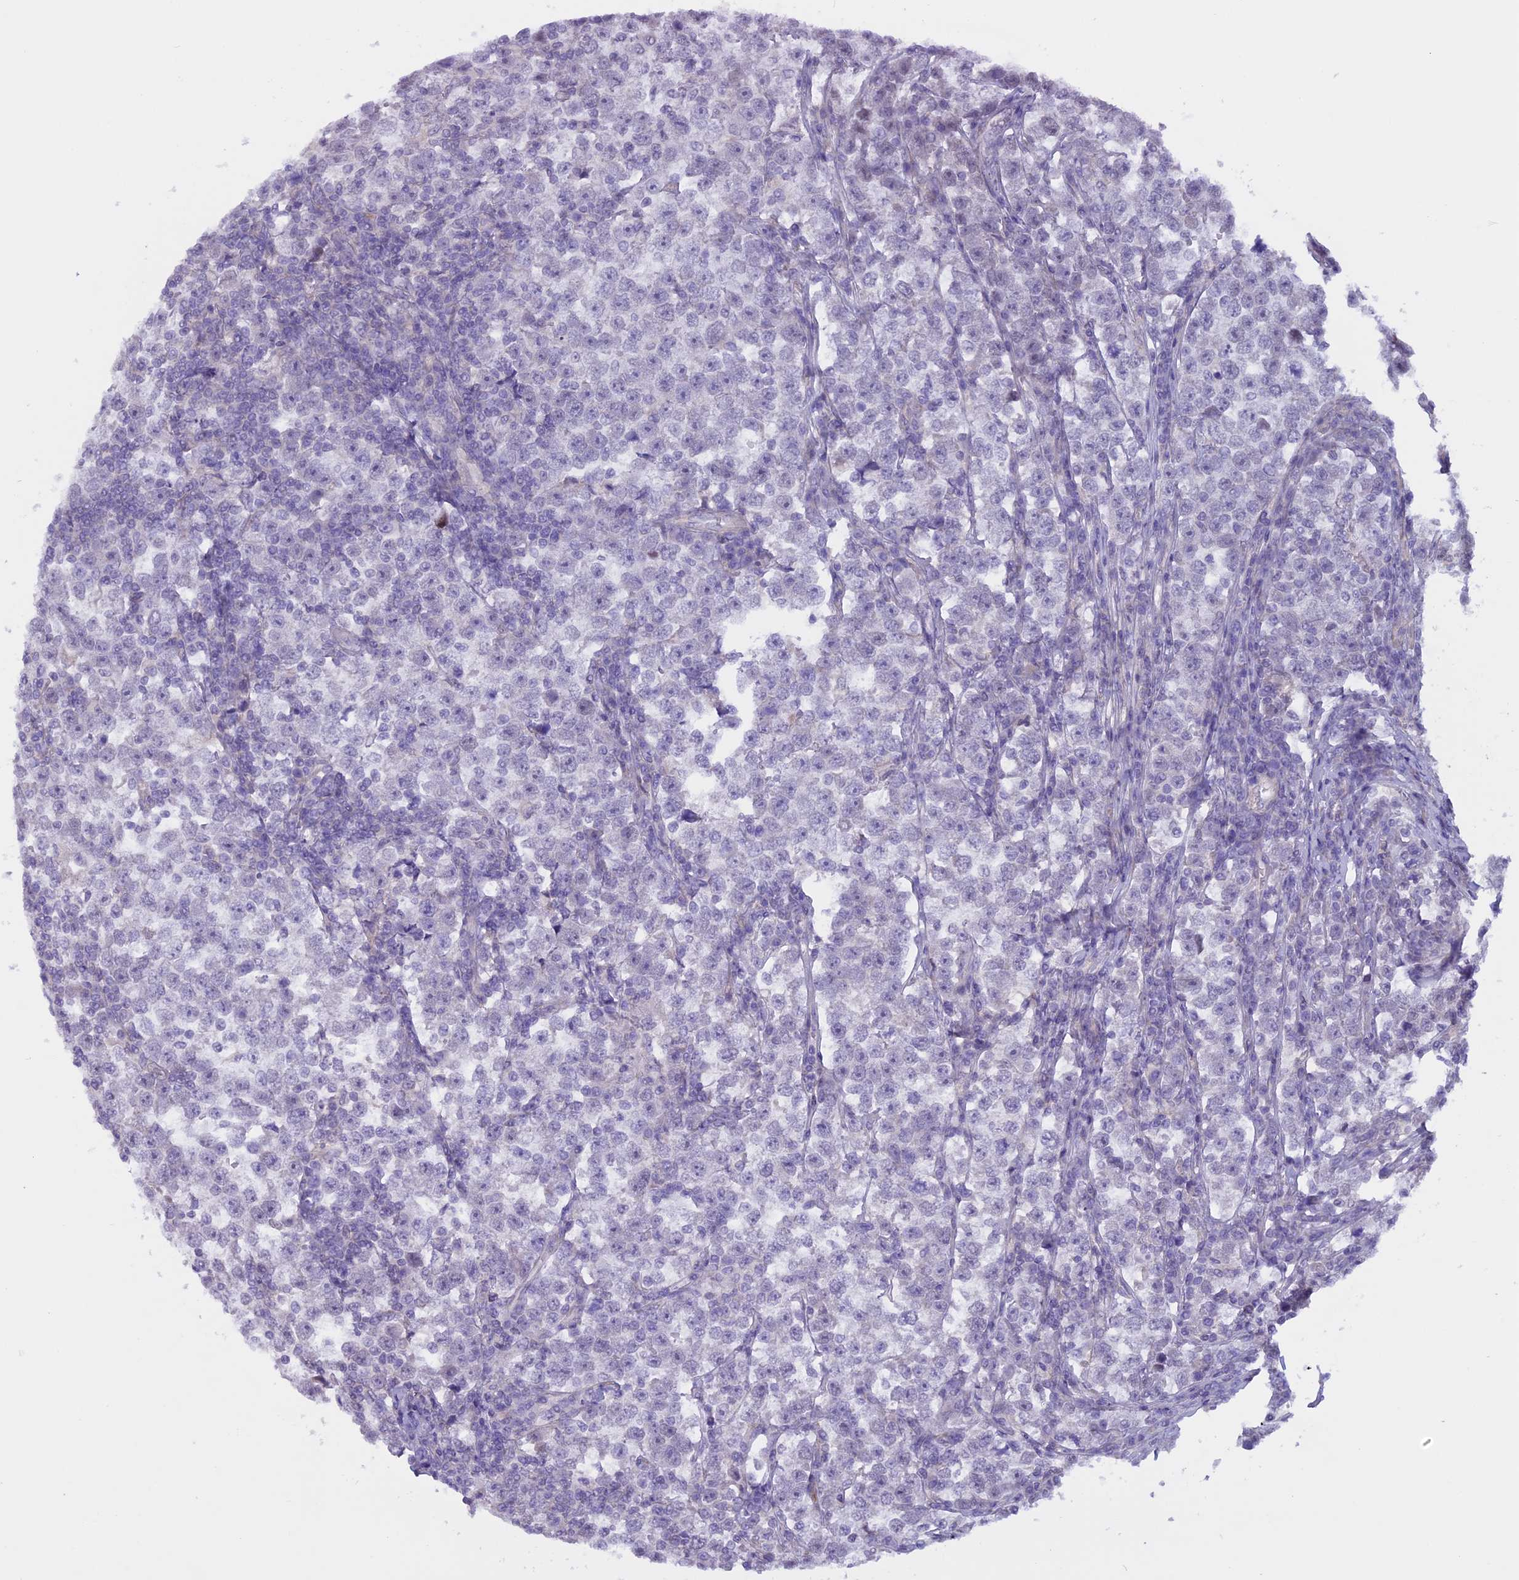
{"staining": {"intensity": "negative", "quantity": "none", "location": "none"}, "tissue": "testis cancer", "cell_type": "Tumor cells", "image_type": "cancer", "snomed": [{"axis": "morphology", "description": "Normal tissue, NOS"}, {"axis": "morphology", "description": "Seminoma, NOS"}, {"axis": "topography", "description": "Testis"}], "caption": "Immunohistochemical staining of testis cancer shows no significant positivity in tumor cells.", "gene": "SPHKAP", "patient": {"sex": "male", "age": 43}}